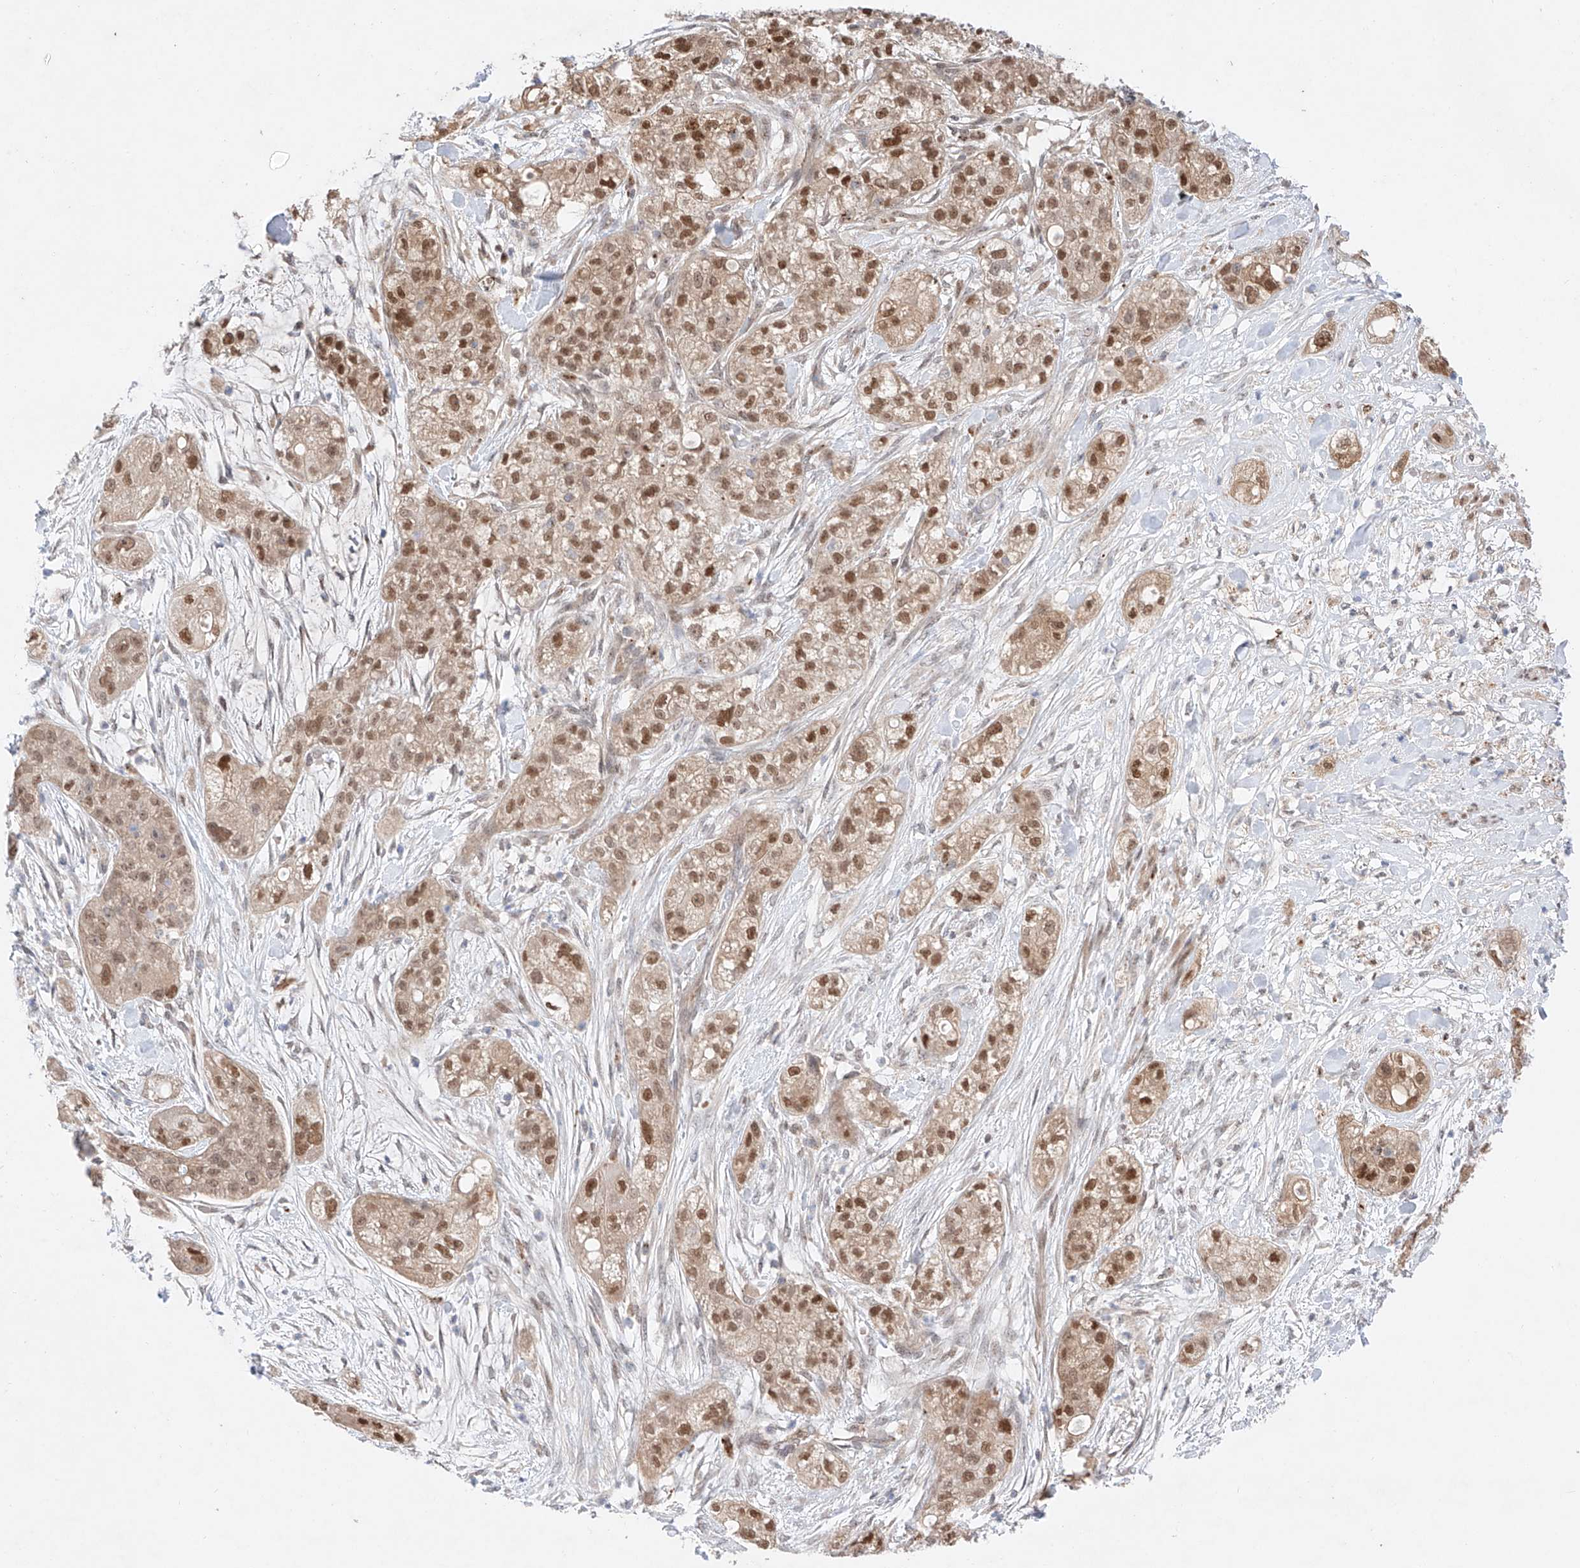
{"staining": {"intensity": "moderate", "quantity": ">75%", "location": "cytoplasmic/membranous,nuclear"}, "tissue": "pancreatic cancer", "cell_type": "Tumor cells", "image_type": "cancer", "snomed": [{"axis": "morphology", "description": "Adenocarcinoma, NOS"}, {"axis": "topography", "description": "Pancreas"}], "caption": "High-magnification brightfield microscopy of pancreatic cancer (adenocarcinoma) stained with DAB (3,3'-diaminobenzidine) (brown) and counterstained with hematoxylin (blue). tumor cells exhibit moderate cytoplasmic/membranous and nuclear expression is identified in about>75% of cells.", "gene": "GCNT1", "patient": {"sex": "female", "age": 78}}